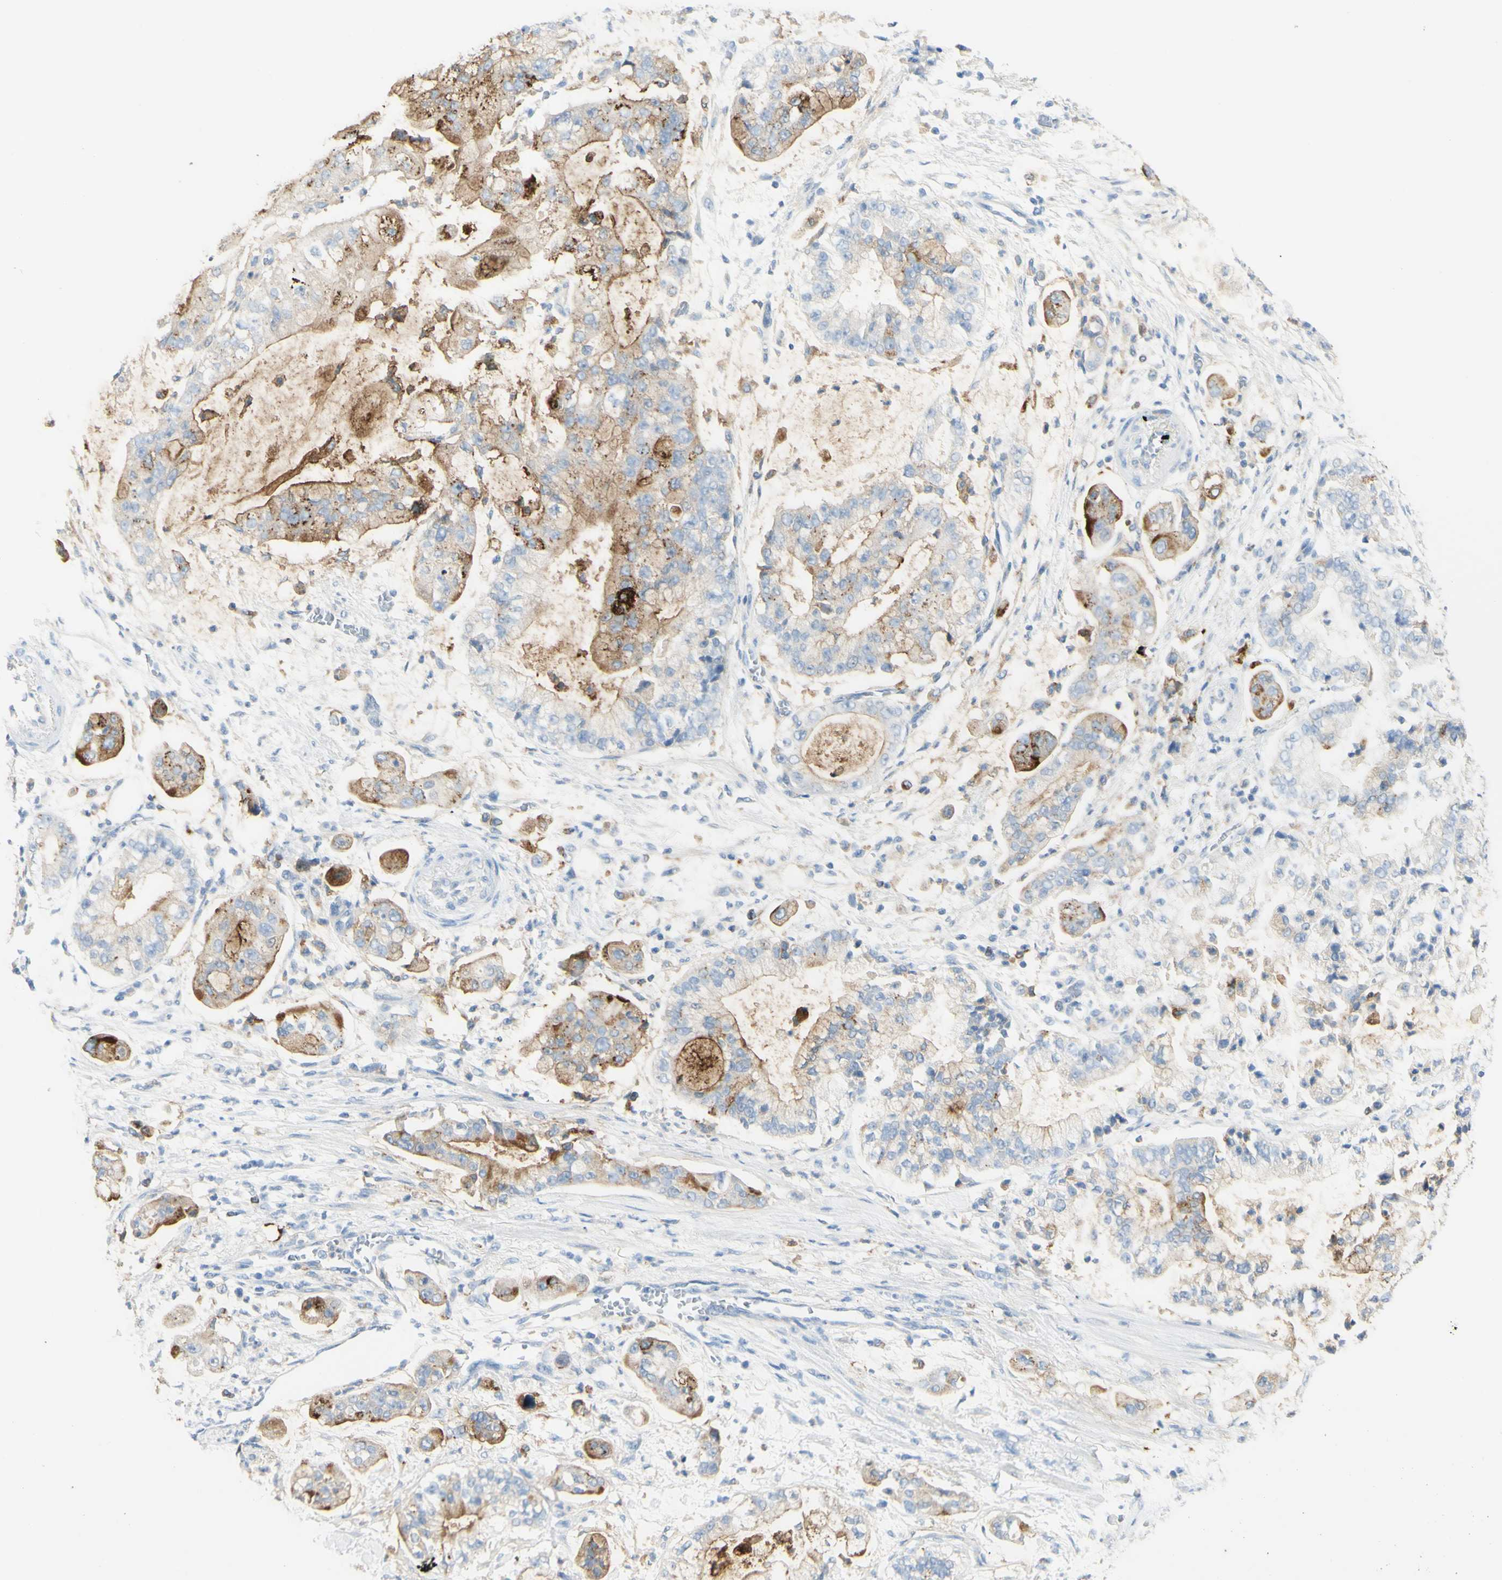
{"staining": {"intensity": "weak", "quantity": "25%-75%", "location": "cytoplasmic/membranous"}, "tissue": "stomach cancer", "cell_type": "Tumor cells", "image_type": "cancer", "snomed": [{"axis": "morphology", "description": "Adenocarcinoma, NOS"}, {"axis": "topography", "description": "Stomach"}], "caption": "Immunohistochemical staining of stomach adenocarcinoma displays low levels of weak cytoplasmic/membranous positivity in approximately 25%-75% of tumor cells.", "gene": "TSPAN1", "patient": {"sex": "male", "age": 76}}